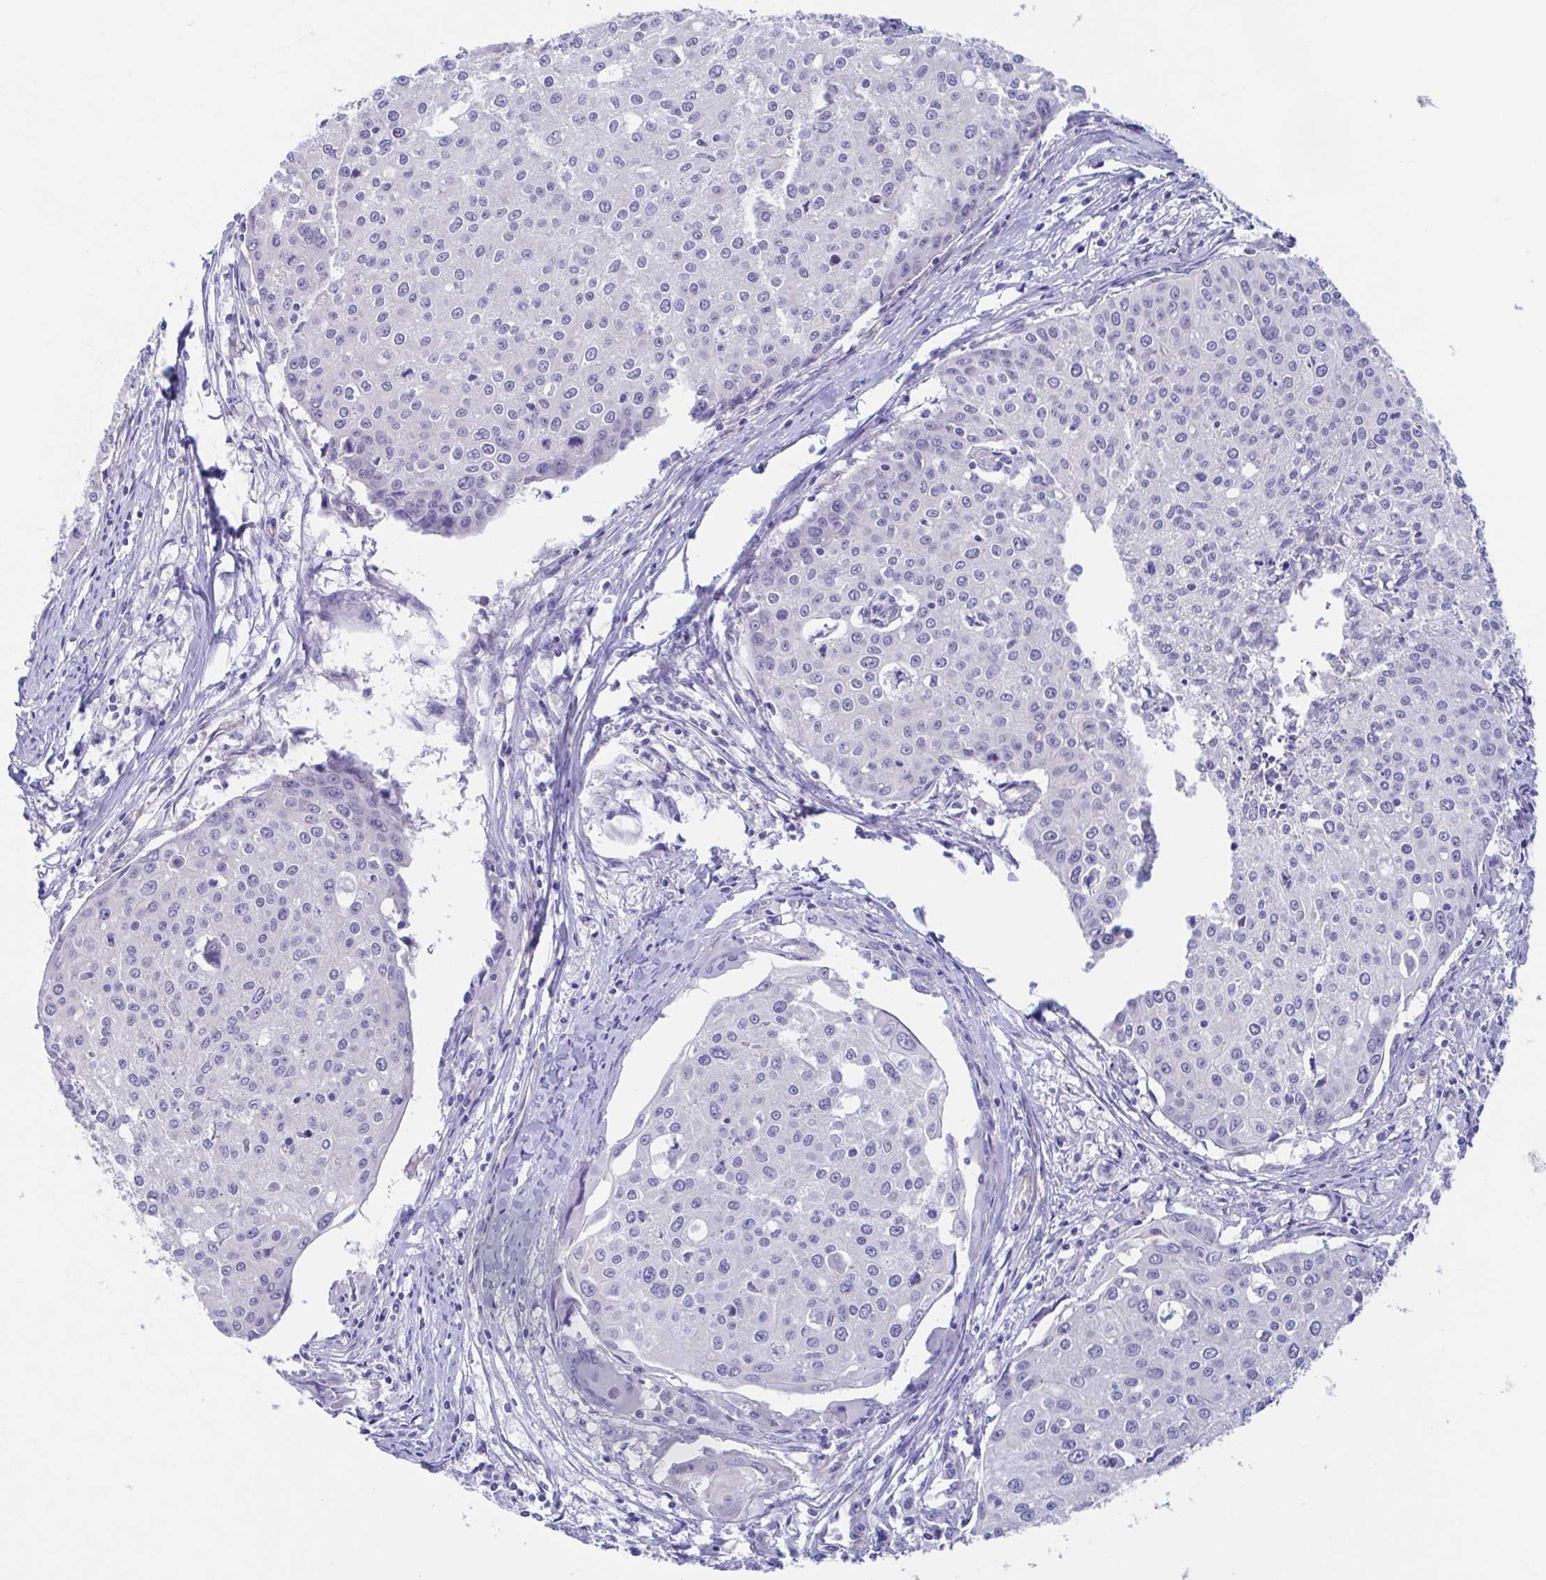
{"staining": {"intensity": "negative", "quantity": "none", "location": "none"}, "tissue": "cervical cancer", "cell_type": "Tumor cells", "image_type": "cancer", "snomed": [{"axis": "morphology", "description": "Squamous cell carcinoma, NOS"}, {"axis": "topography", "description": "Cervix"}], "caption": "Immunohistochemistry photomicrograph of neoplastic tissue: human cervical cancer stained with DAB reveals no significant protein staining in tumor cells. (DAB (3,3'-diaminobenzidine) immunohistochemistry (IHC) visualized using brightfield microscopy, high magnification).", "gene": "TEX12", "patient": {"sex": "female", "age": 38}}